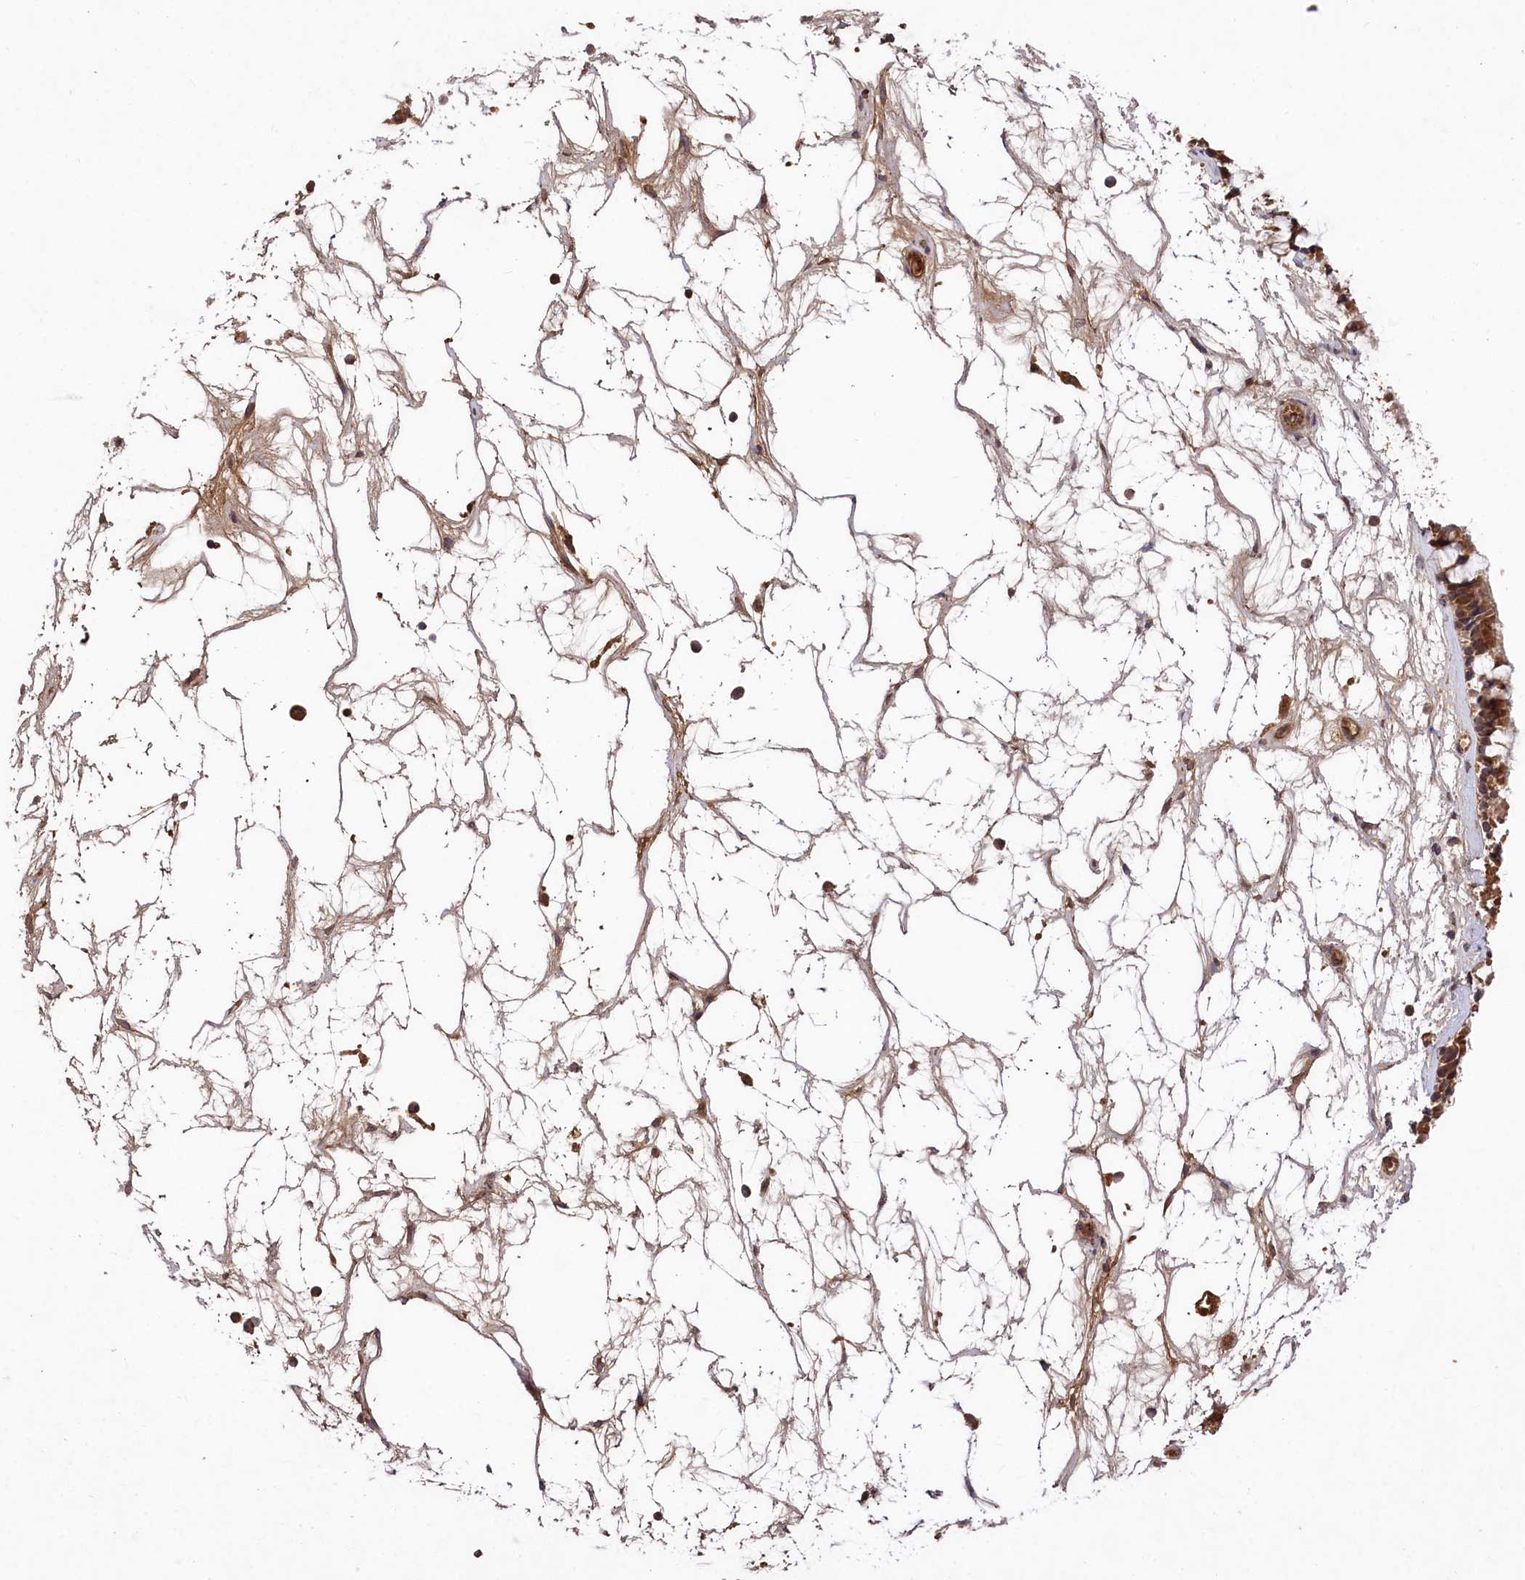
{"staining": {"intensity": "moderate", "quantity": ">75%", "location": "cytoplasmic/membranous"}, "tissue": "nasopharynx", "cell_type": "Respiratory epithelial cells", "image_type": "normal", "snomed": [{"axis": "morphology", "description": "Normal tissue, NOS"}, {"axis": "topography", "description": "Nasopharynx"}], "caption": "Nasopharynx stained with immunohistochemistry demonstrates moderate cytoplasmic/membranous positivity in about >75% of respiratory epithelial cells.", "gene": "MCF2L2", "patient": {"sex": "male", "age": 64}}